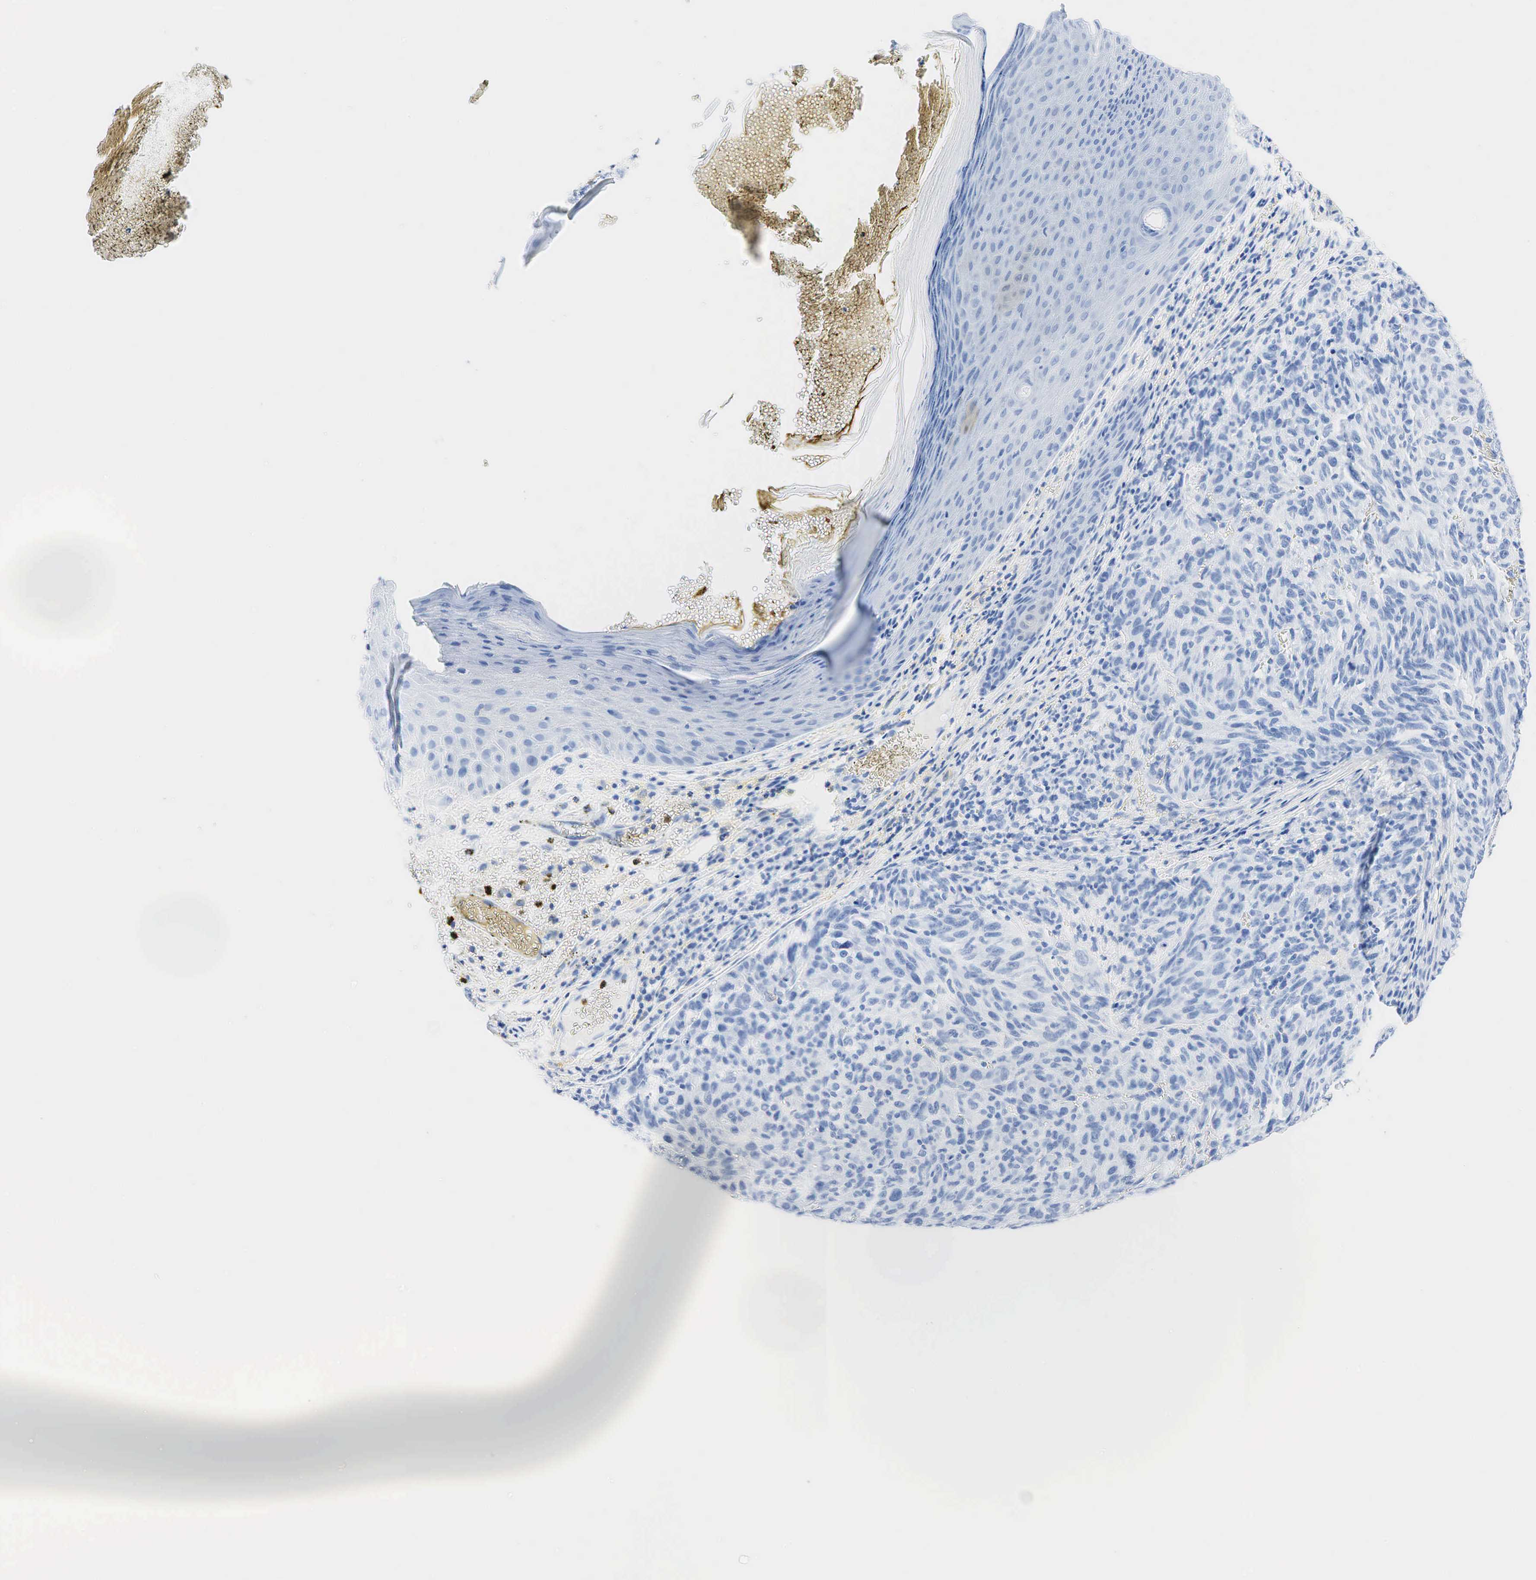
{"staining": {"intensity": "negative", "quantity": "none", "location": "none"}, "tissue": "melanoma", "cell_type": "Tumor cells", "image_type": "cancer", "snomed": [{"axis": "morphology", "description": "Malignant melanoma, NOS"}, {"axis": "topography", "description": "Skin"}], "caption": "DAB (3,3'-diaminobenzidine) immunohistochemical staining of human malignant melanoma reveals no significant positivity in tumor cells. (DAB immunohistochemistry with hematoxylin counter stain).", "gene": "INHA", "patient": {"sex": "male", "age": 76}}